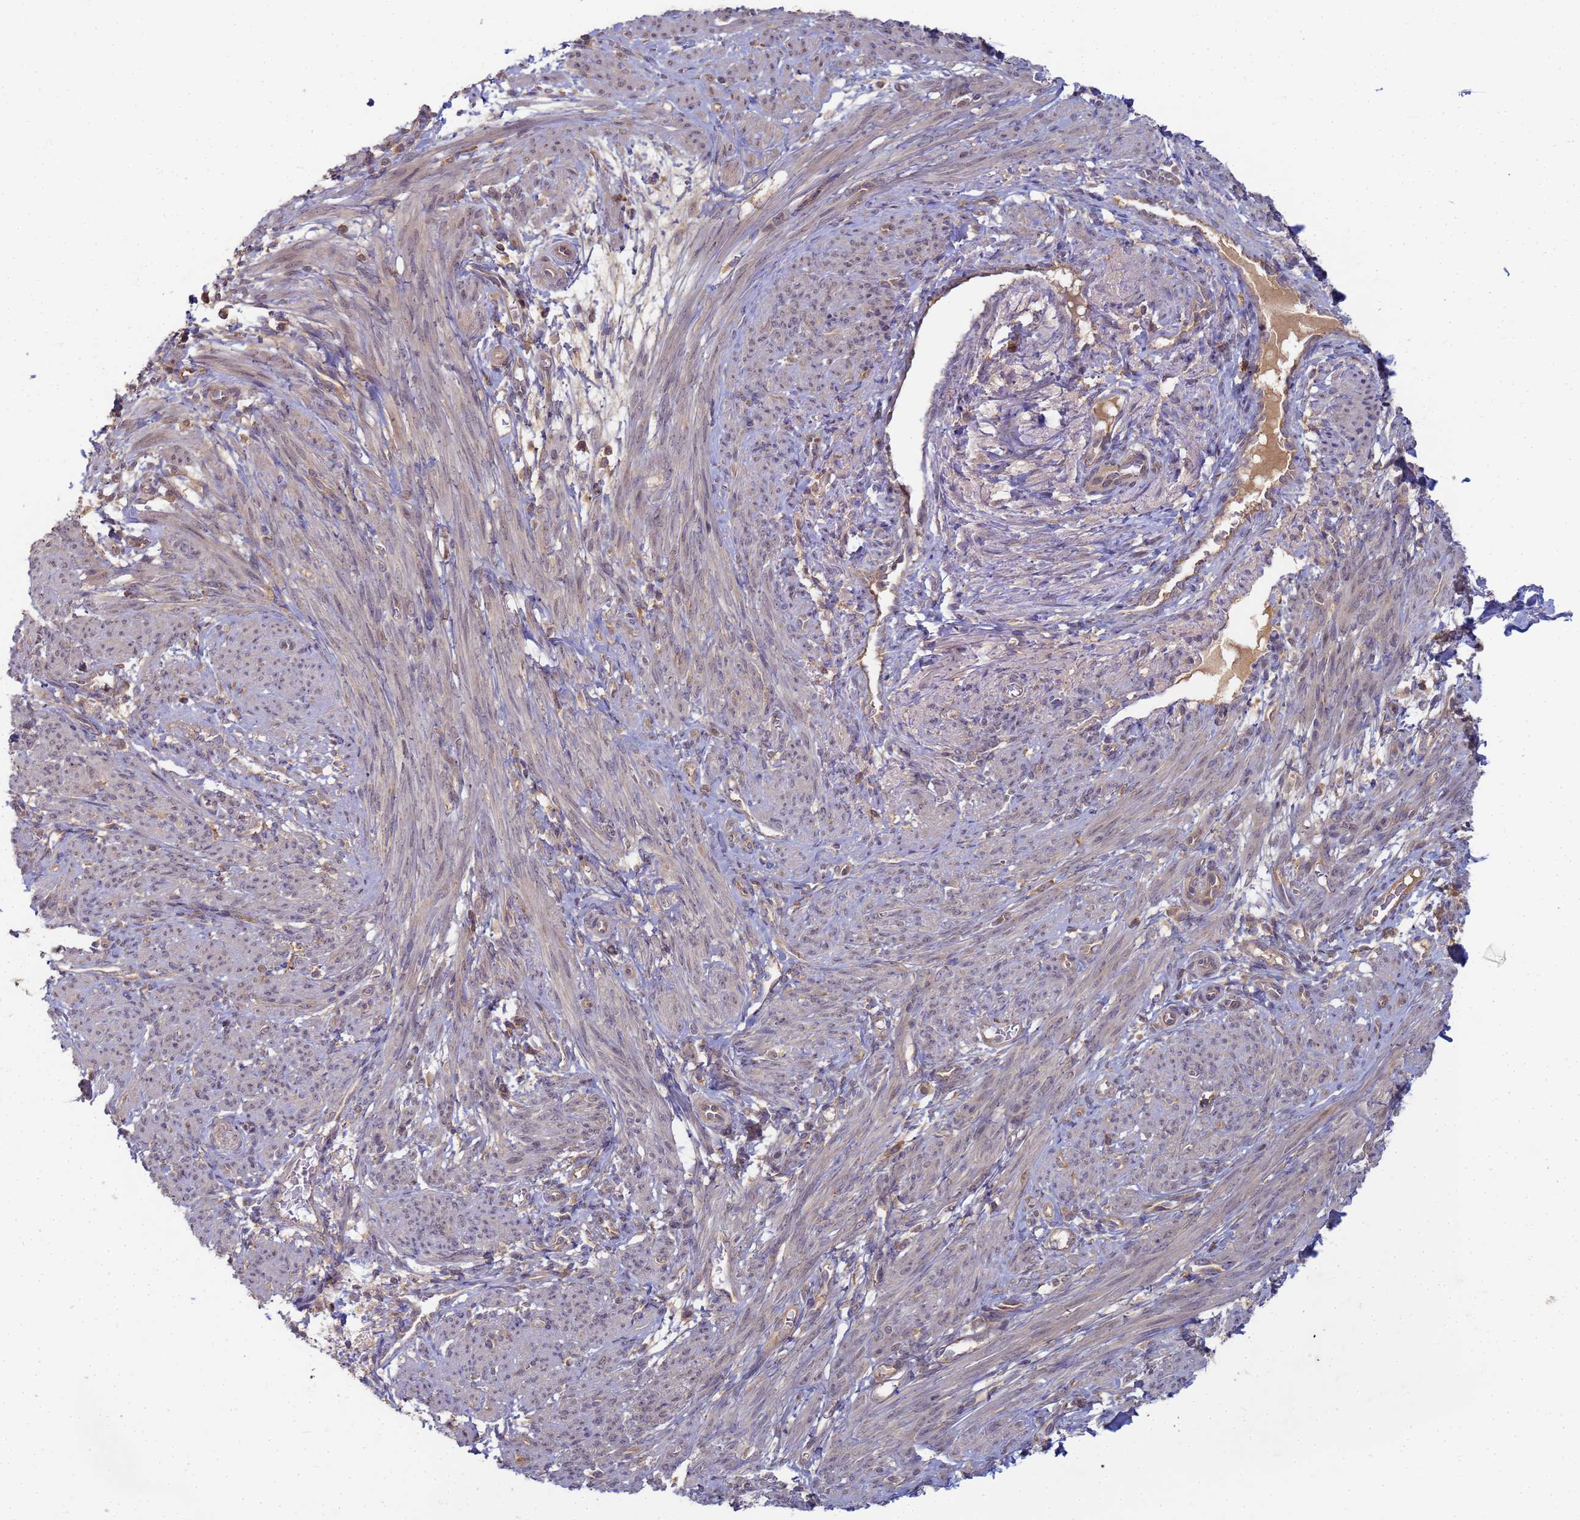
{"staining": {"intensity": "negative", "quantity": "none", "location": "none"}, "tissue": "smooth muscle", "cell_type": "Smooth muscle cells", "image_type": "normal", "snomed": [{"axis": "morphology", "description": "Normal tissue, NOS"}, {"axis": "topography", "description": "Smooth muscle"}], "caption": "This is a micrograph of immunohistochemistry staining of normal smooth muscle, which shows no expression in smooth muscle cells. (DAB immunohistochemistry (IHC), high magnification).", "gene": "SHARPIN", "patient": {"sex": "female", "age": 39}}